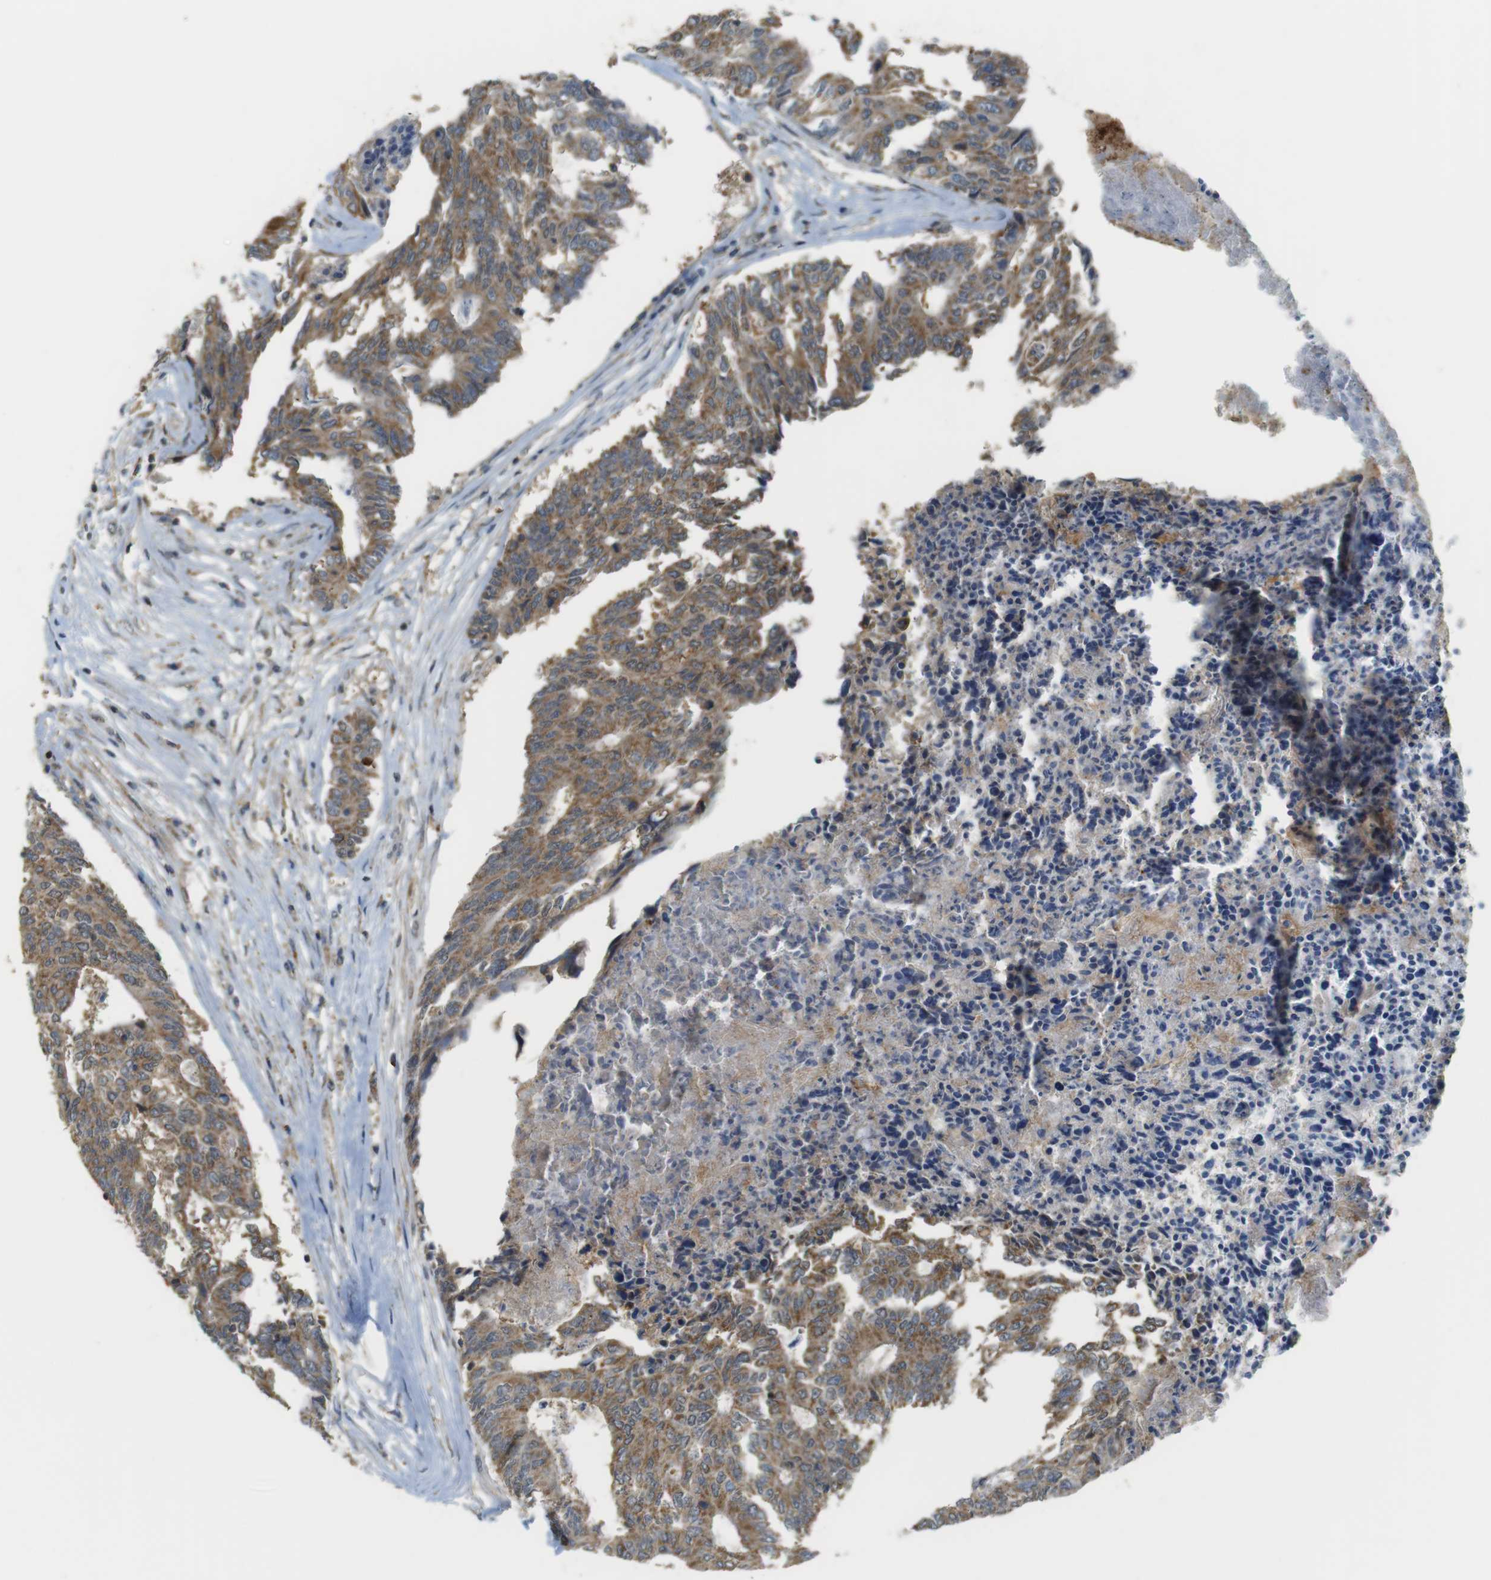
{"staining": {"intensity": "moderate", "quantity": ">75%", "location": "cytoplasmic/membranous"}, "tissue": "colorectal cancer", "cell_type": "Tumor cells", "image_type": "cancer", "snomed": [{"axis": "morphology", "description": "Adenocarcinoma, NOS"}, {"axis": "topography", "description": "Rectum"}], "caption": "An IHC micrograph of tumor tissue is shown. Protein staining in brown shows moderate cytoplasmic/membranous positivity in adenocarcinoma (colorectal) within tumor cells.", "gene": "BRI3BP", "patient": {"sex": "male", "age": 63}}